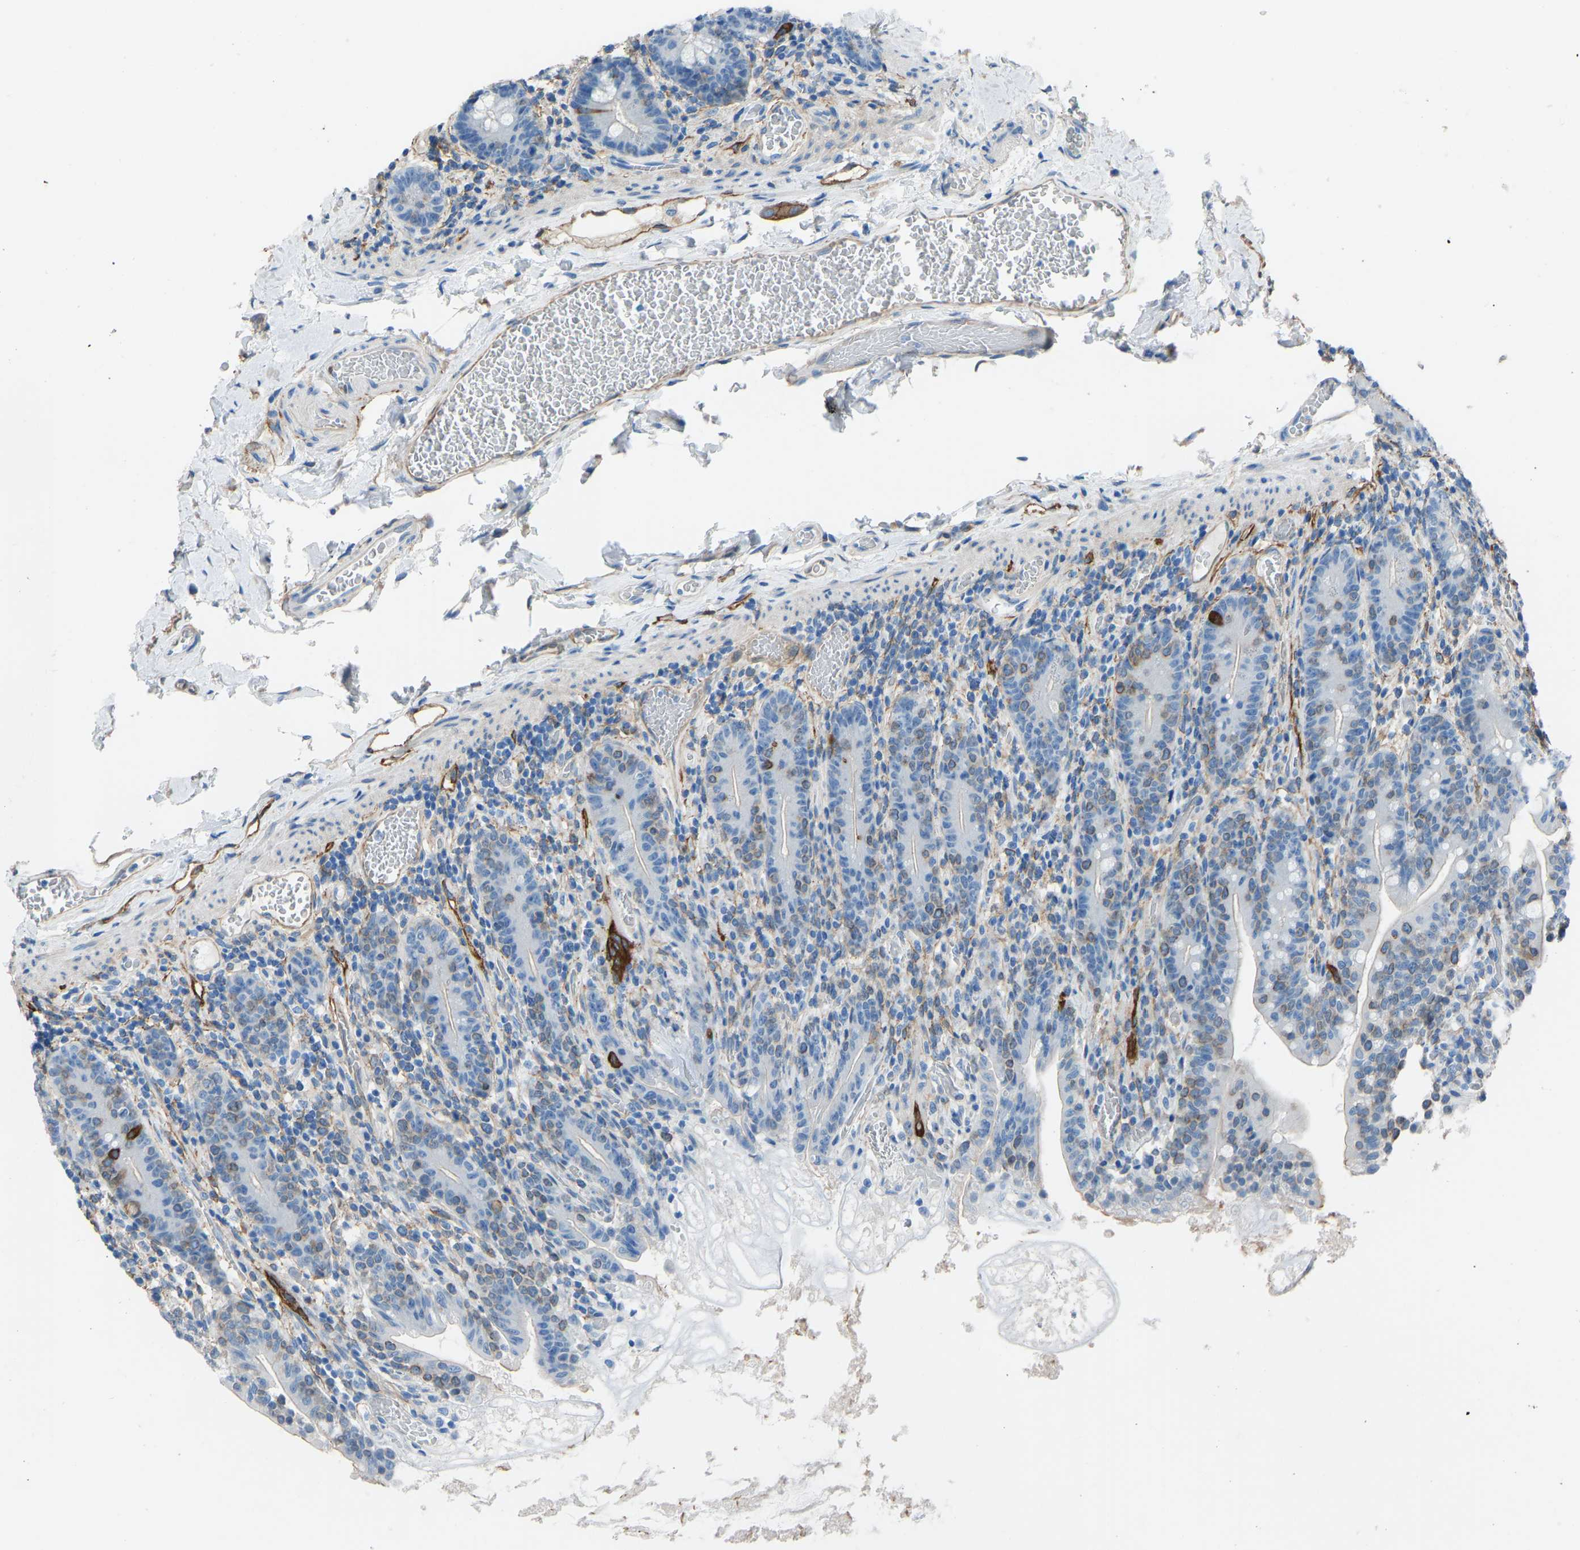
{"staining": {"intensity": "moderate", "quantity": "<25%", "location": "cytoplasmic/membranous"}, "tissue": "small intestine", "cell_type": "Glandular cells", "image_type": "normal", "snomed": [{"axis": "morphology", "description": "Normal tissue, NOS"}, {"axis": "topography", "description": "Small intestine"}], "caption": "Glandular cells show moderate cytoplasmic/membranous positivity in approximately <25% of cells in unremarkable small intestine.", "gene": "MYH10", "patient": {"sex": "female", "age": 56}}